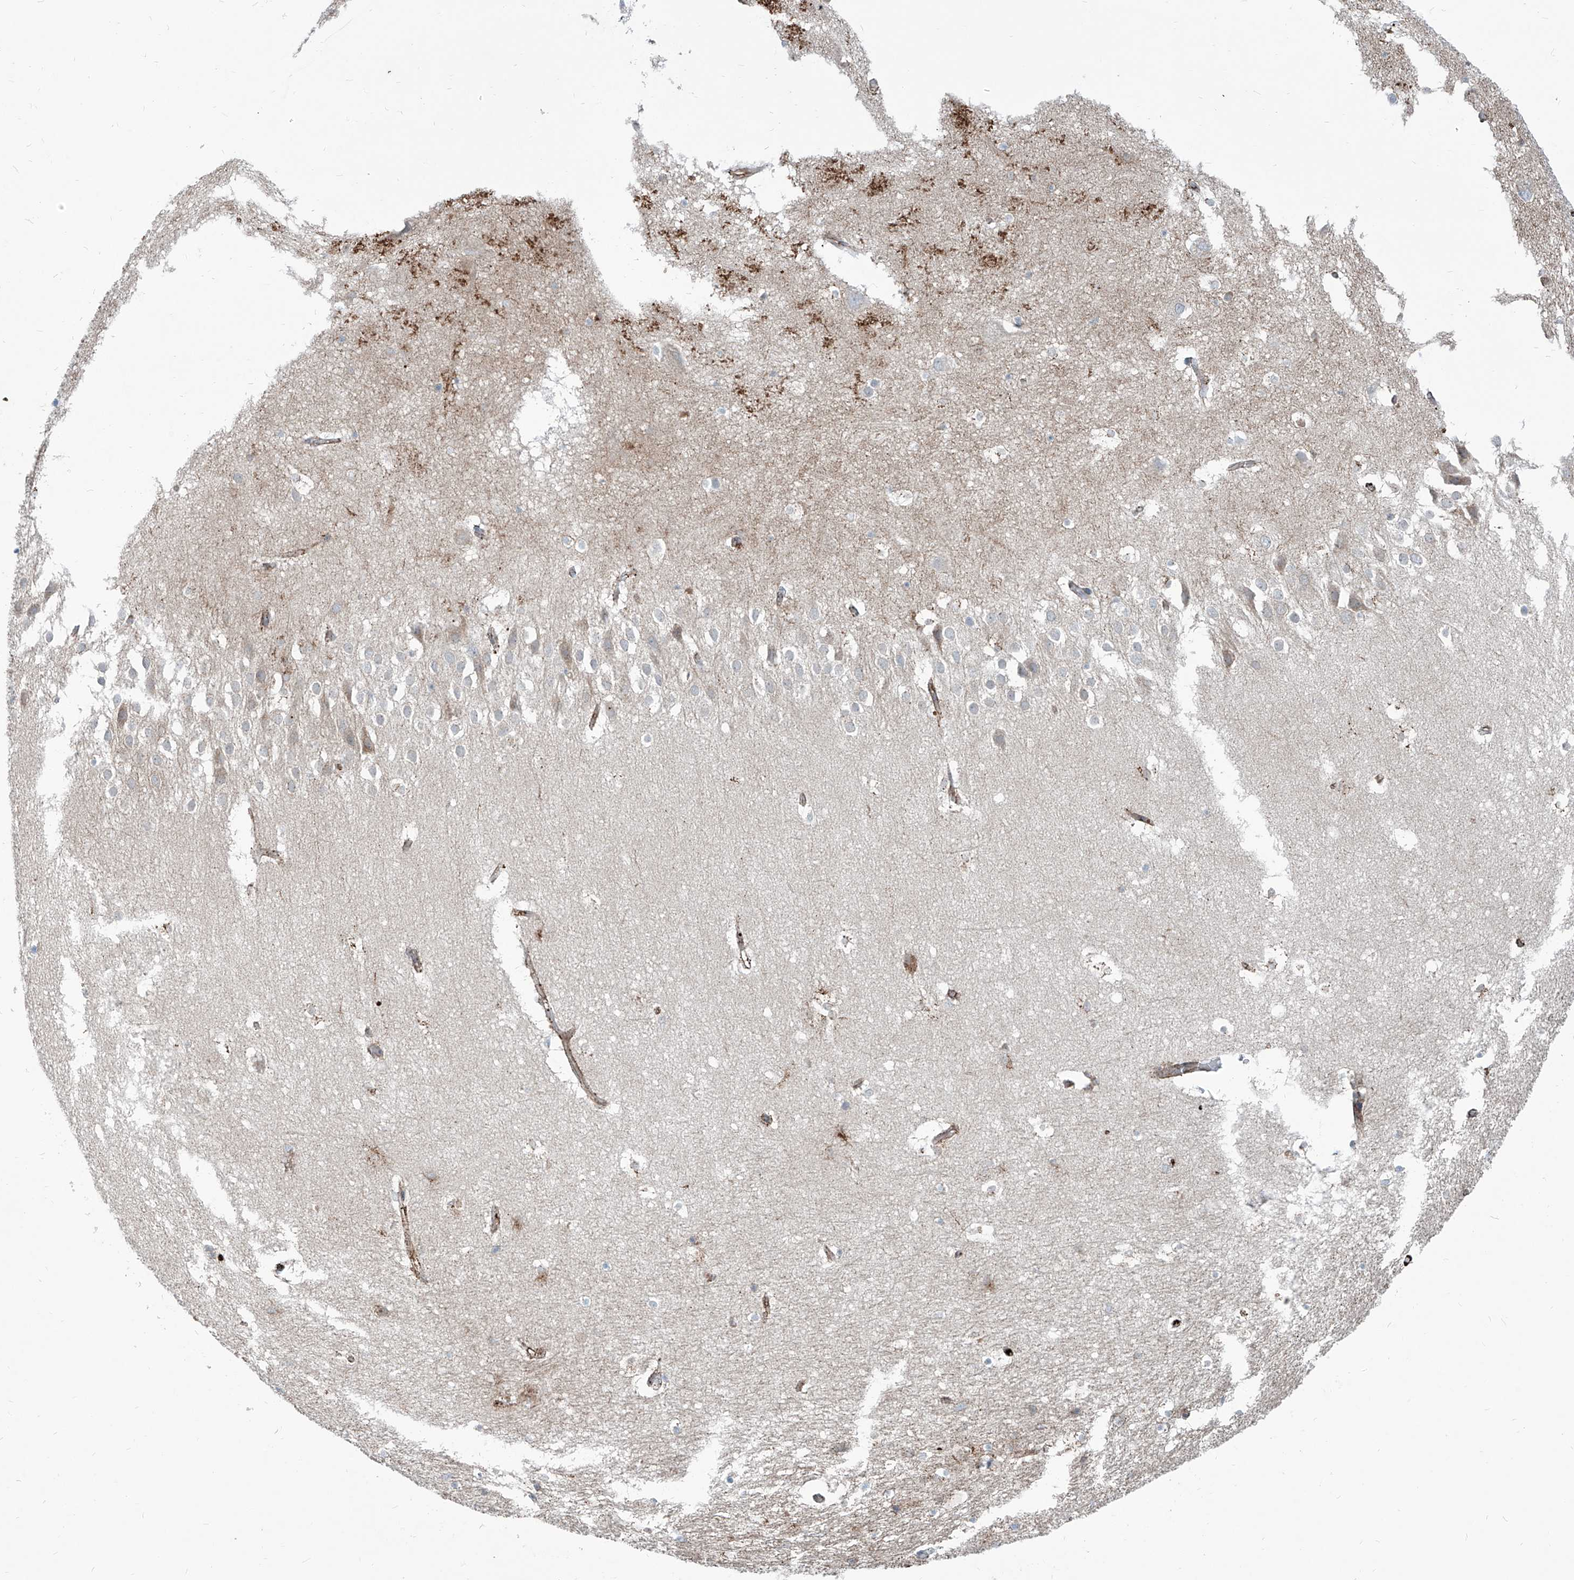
{"staining": {"intensity": "negative", "quantity": "none", "location": "none"}, "tissue": "hippocampus", "cell_type": "Glial cells", "image_type": "normal", "snomed": [{"axis": "morphology", "description": "Normal tissue, NOS"}, {"axis": "topography", "description": "Hippocampus"}], "caption": "Immunohistochemistry (IHC) histopathology image of benign human hippocampus stained for a protein (brown), which displays no positivity in glial cells.", "gene": "CDH5", "patient": {"sex": "female", "age": 52}}